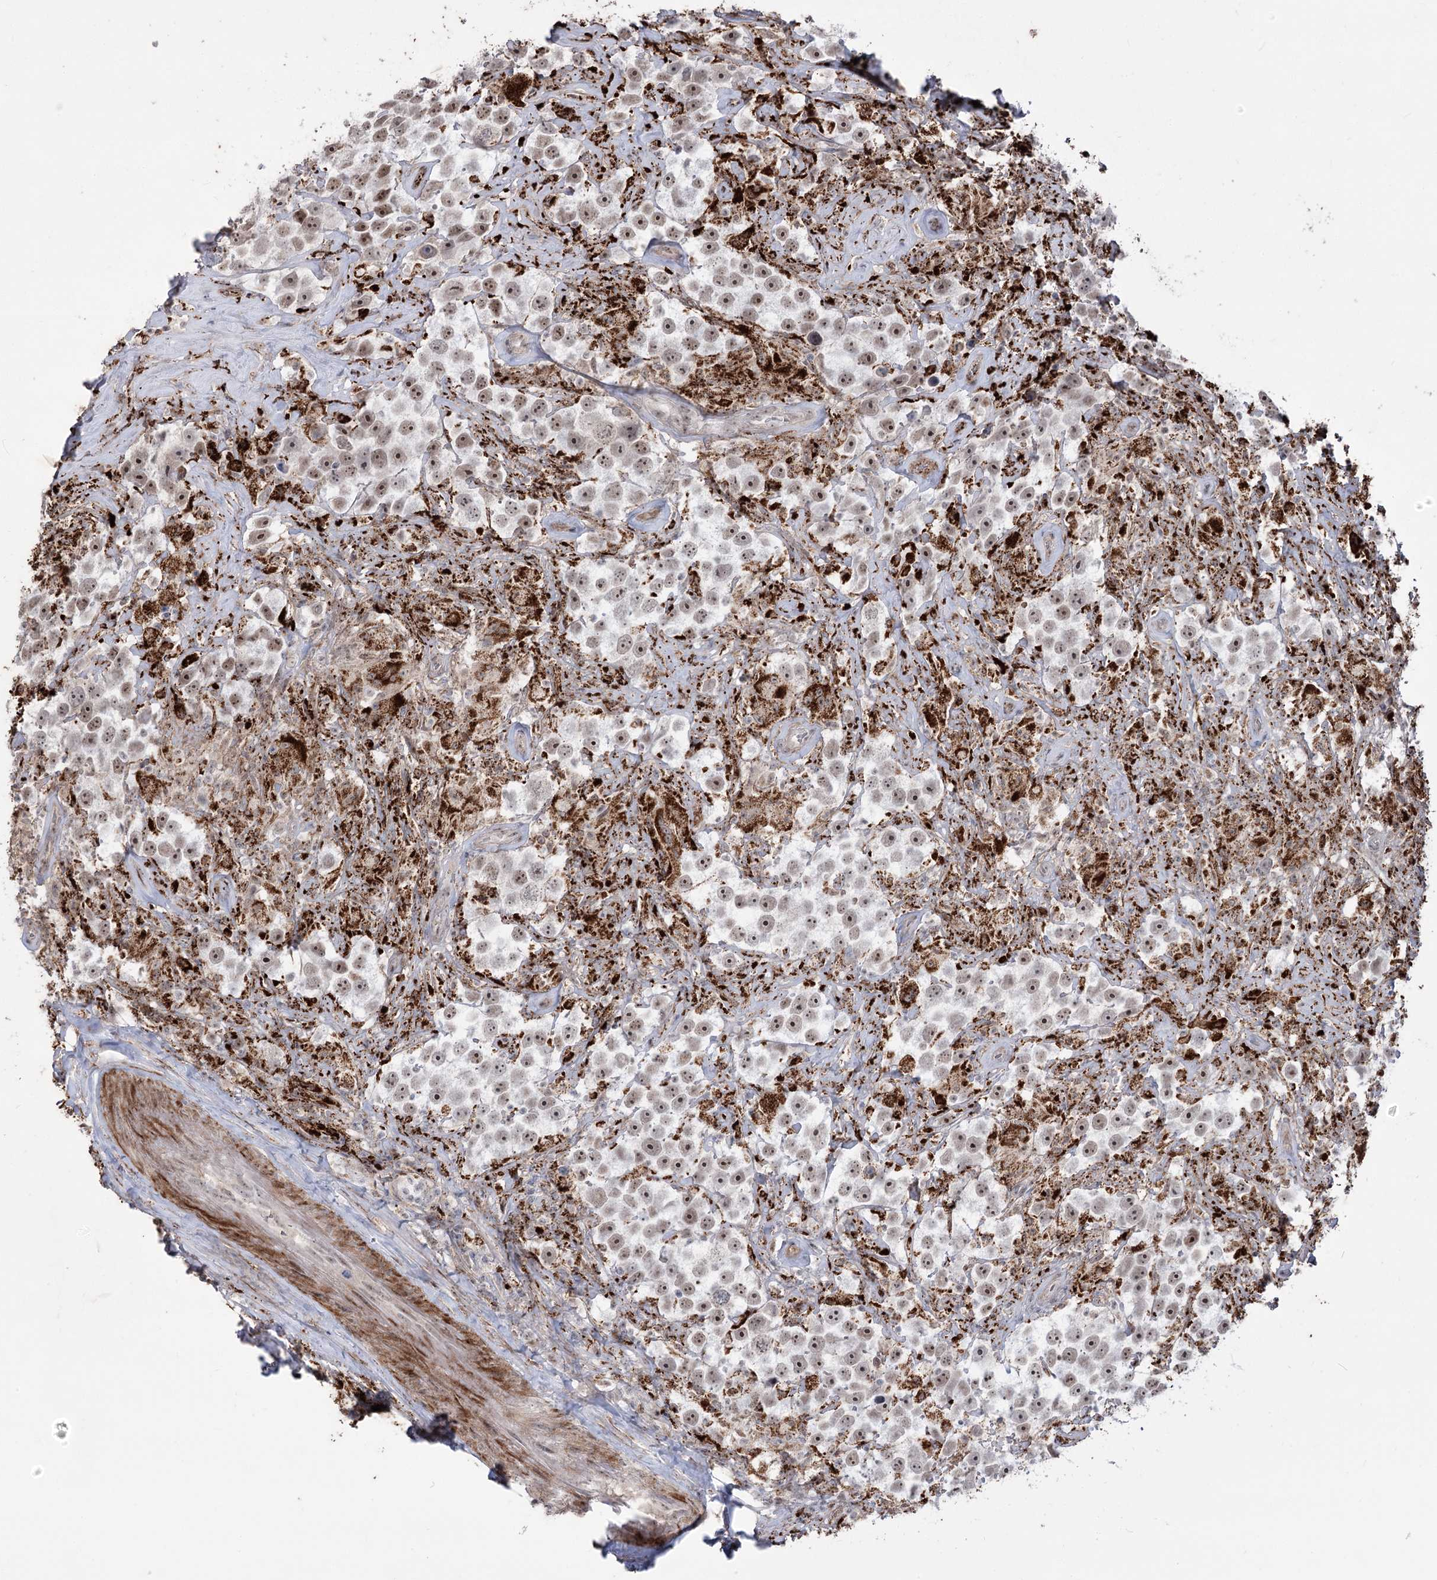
{"staining": {"intensity": "moderate", "quantity": ">75%", "location": "nuclear"}, "tissue": "testis cancer", "cell_type": "Tumor cells", "image_type": "cancer", "snomed": [{"axis": "morphology", "description": "Seminoma, NOS"}, {"axis": "topography", "description": "Testis"}], "caption": "Immunohistochemical staining of human testis seminoma exhibits medium levels of moderate nuclear protein positivity in approximately >75% of tumor cells. (DAB IHC, brown staining for protein, blue staining for nuclei).", "gene": "ZSCAN23", "patient": {"sex": "male", "age": 49}}